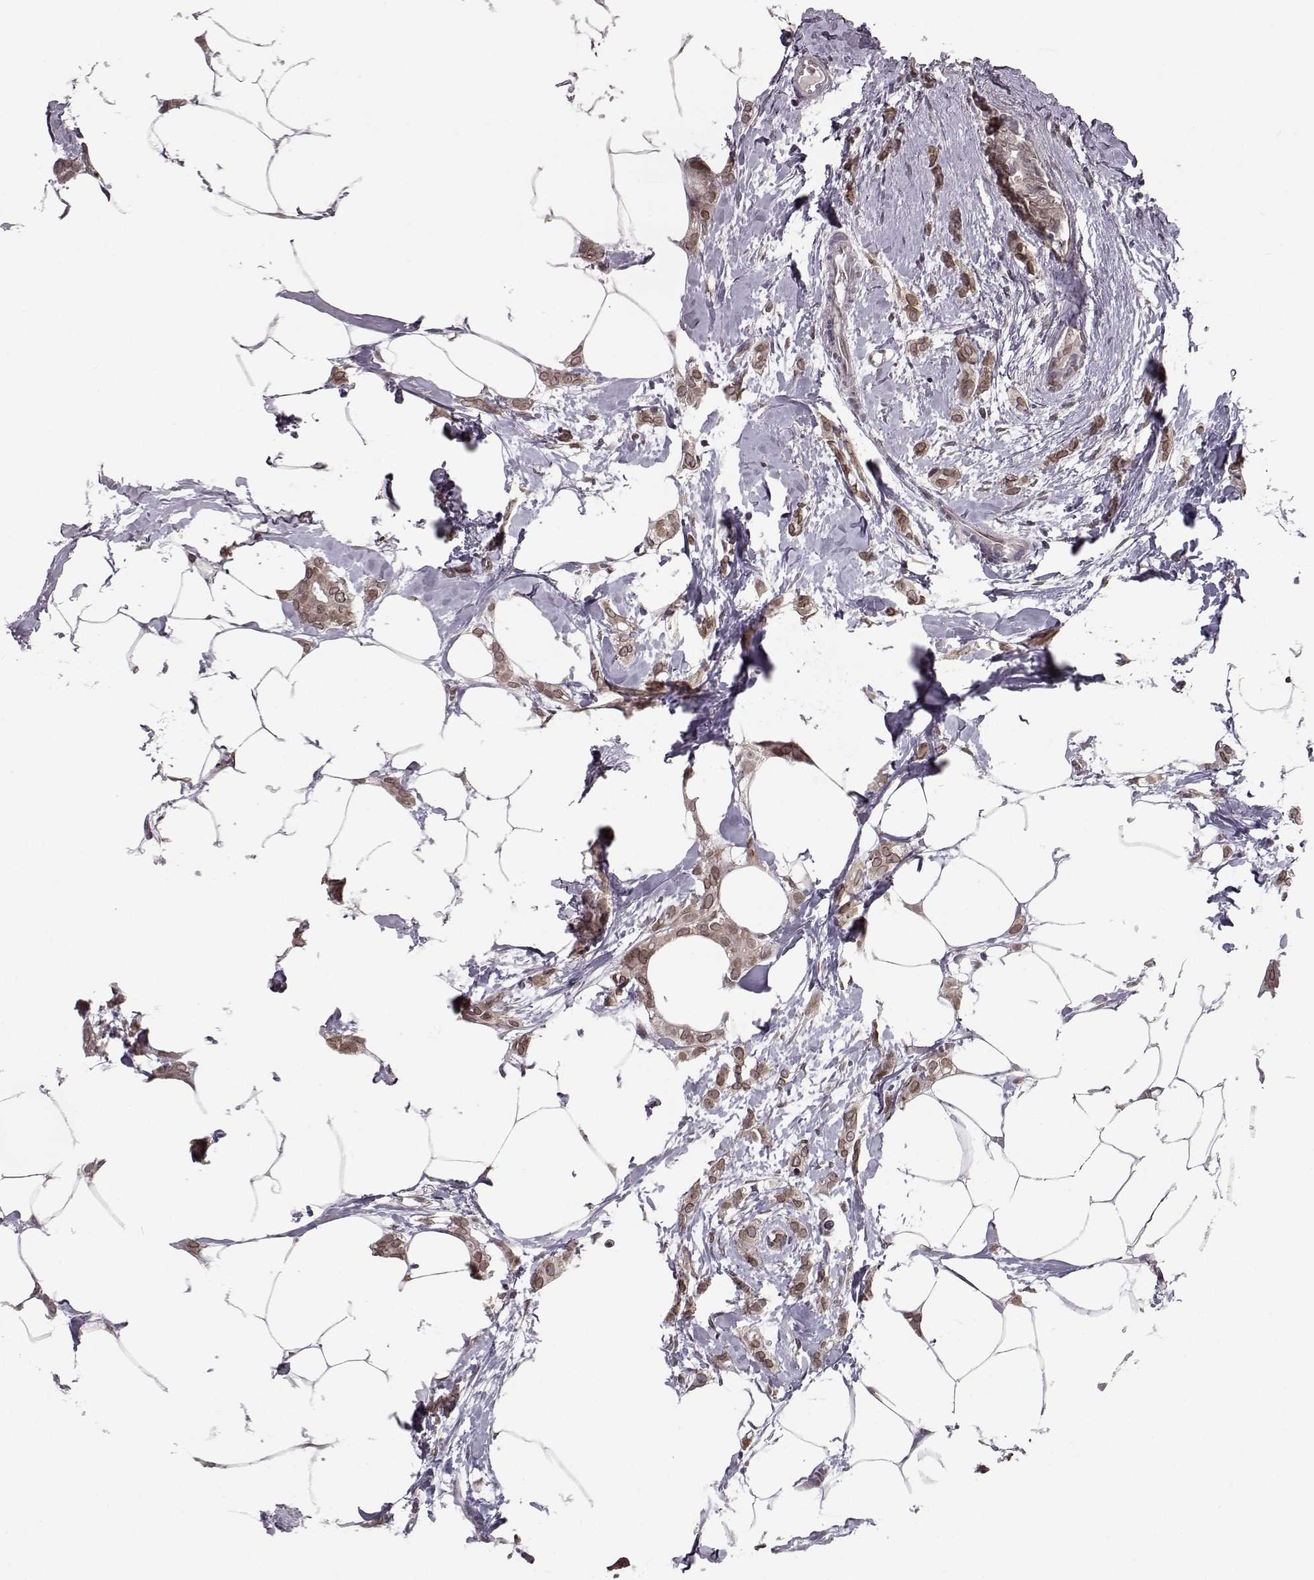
{"staining": {"intensity": "weak", "quantity": ">75%", "location": "cytoplasmic/membranous,nuclear"}, "tissue": "breast cancer", "cell_type": "Tumor cells", "image_type": "cancer", "snomed": [{"axis": "morphology", "description": "Duct carcinoma"}, {"axis": "topography", "description": "Breast"}], "caption": "Breast infiltrating ductal carcinoma stained for a protein shows weak cytoplasmic/membranous and nuclear positivity in tumor cells.", "gene": "NUP37", "patient": {"sex": "female", "age": 40}}